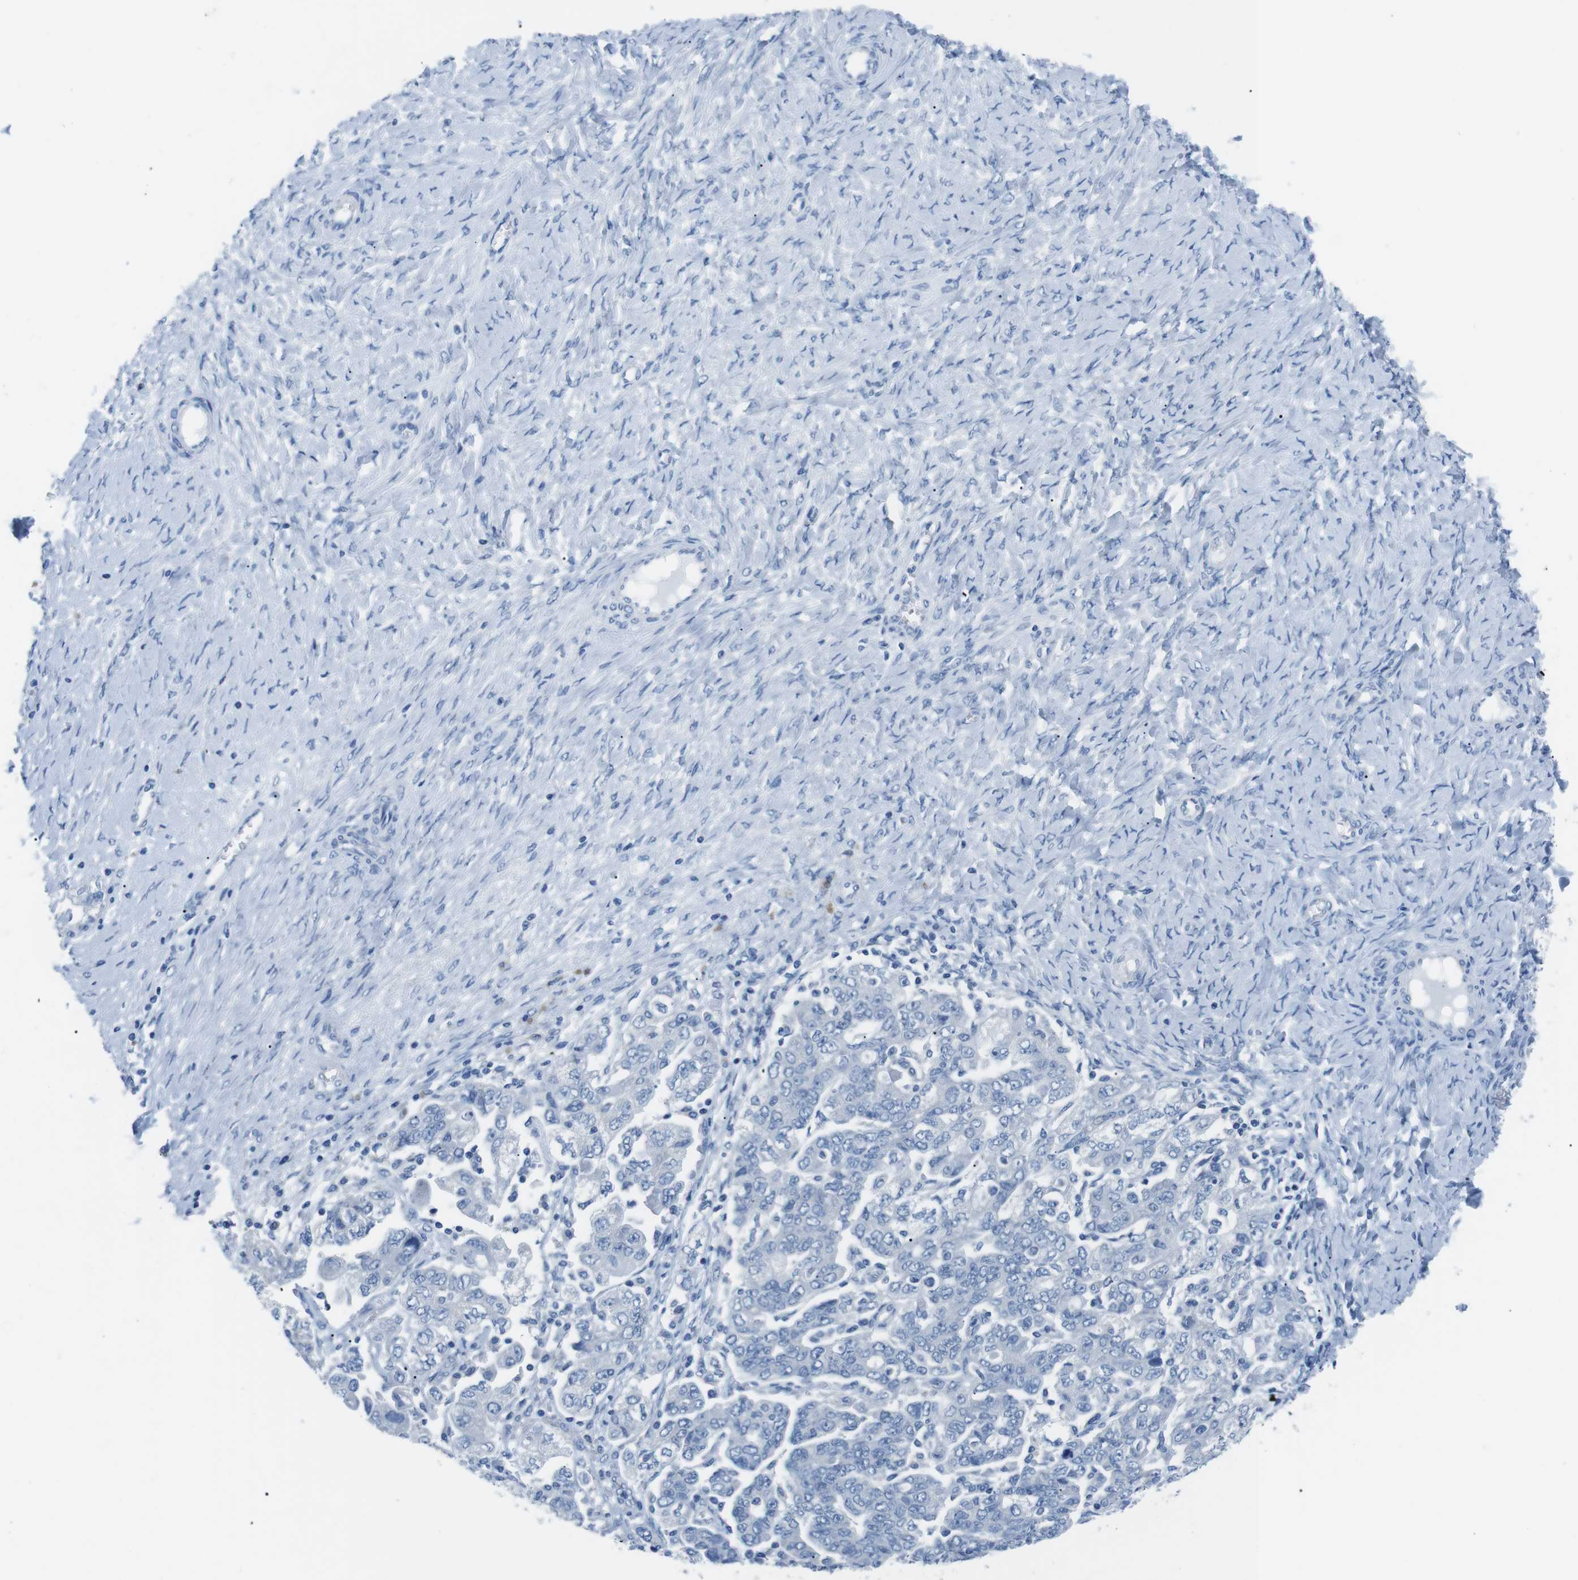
{"staining": {"intensity": "negative", "quantity": "none", "location": "none"}, "tissue": "ovarian cancer", "cell_type": "Tumor cells", "image_type": "cancer", "snomed": [{"axis": "morphology", "description": "Carcinoma, NOS"}, {"axis": "morphology", "description": "Cystadenocarcinoma, serous, NOS"}, {"axis": "topography", "description": "Ovary"}], "caption": "IHC micrograph of serous cystadenocarcinoma (ovarian) stained for a protein (brown), which shows no positivity in tumor cells.", "gene": "MUC2", "patient": {"sex": "female", "age": 69}}